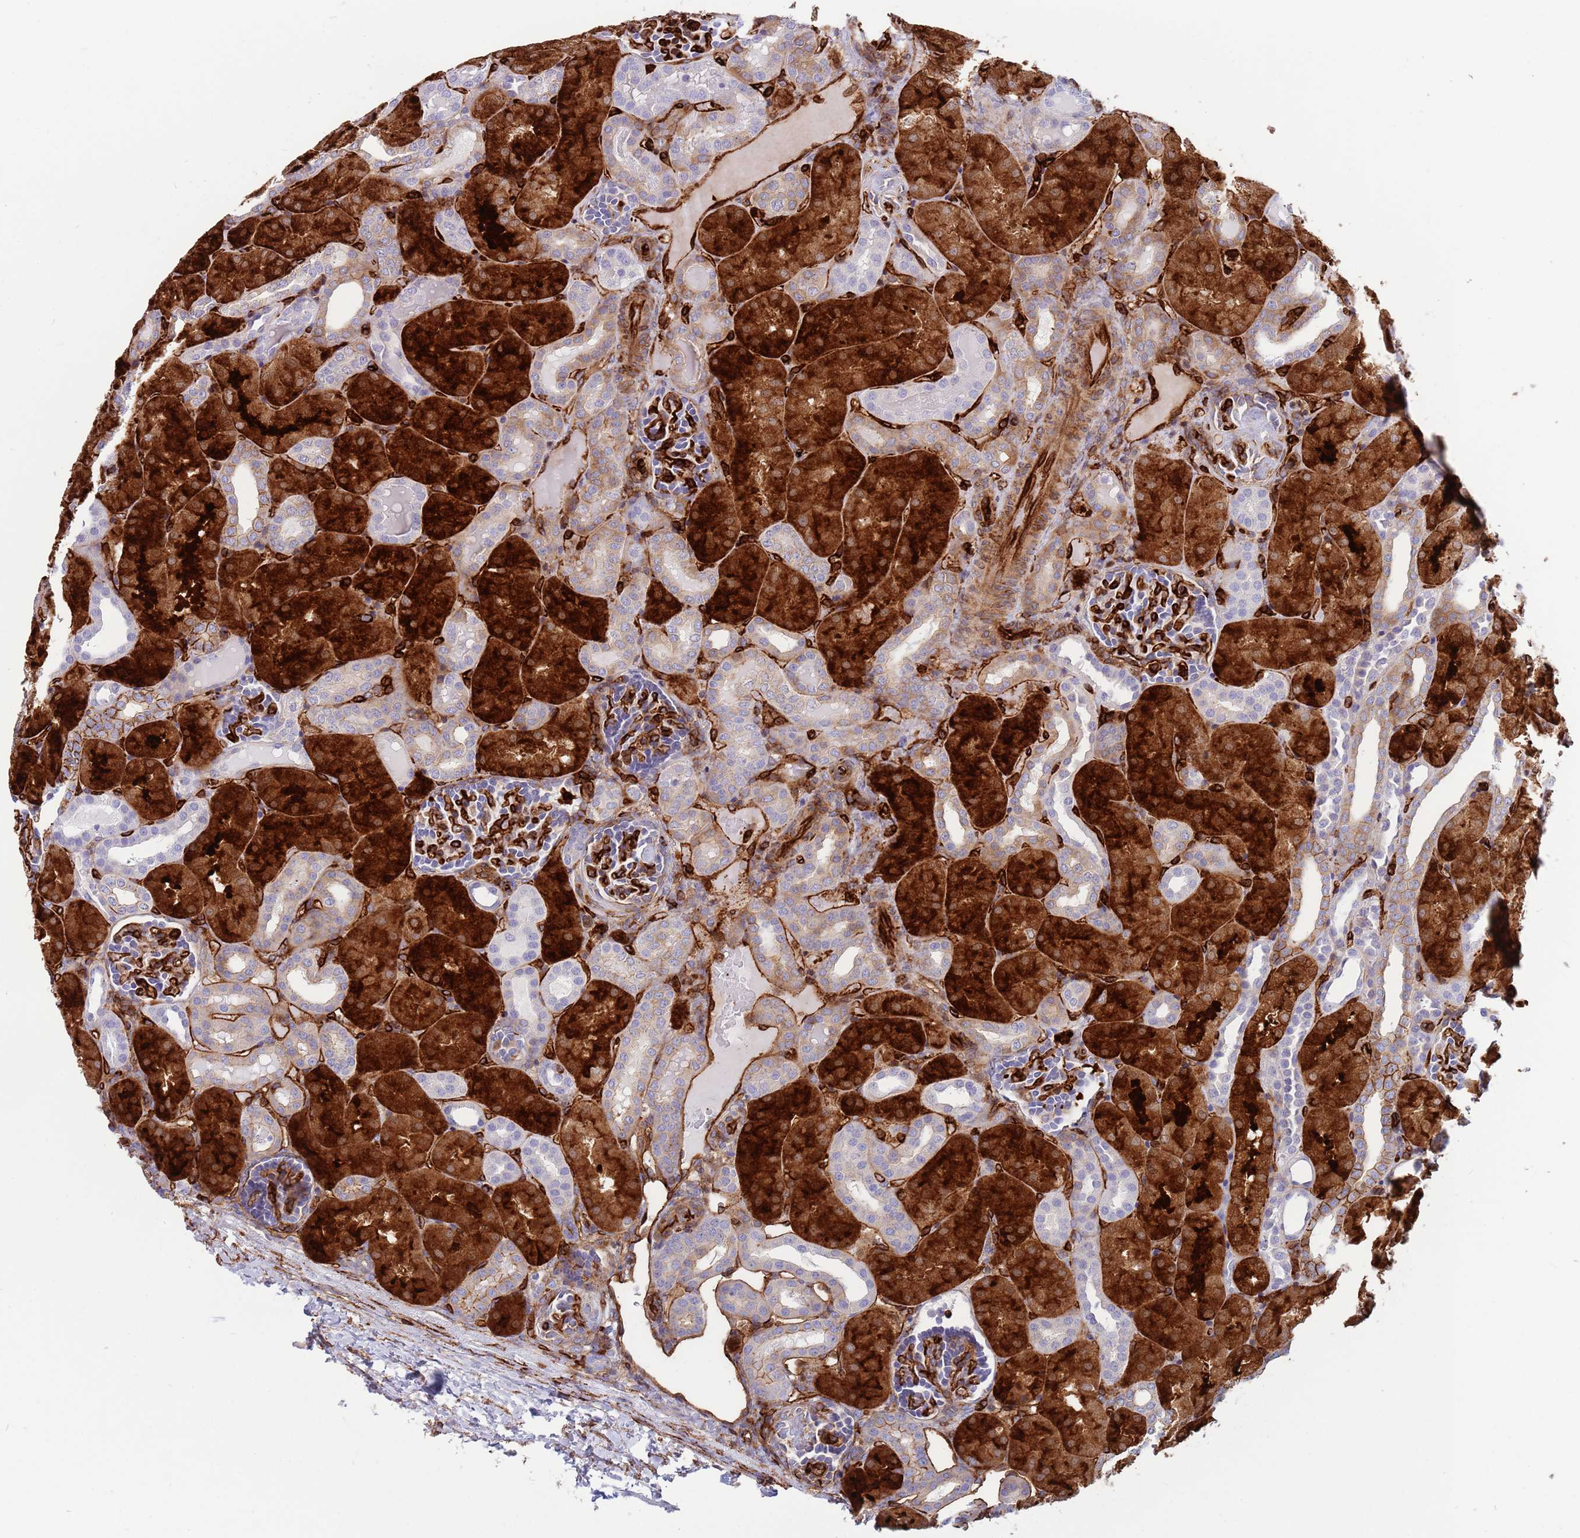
{"staining": {"intensity": "strong", "quantity": "25%-75%", "location": "cytoplasmic/membranous"}, "tissue": "kidney", "cell_type": "Cells in glomeruli", "image_type": "normal", "snomed": [{"axis": "morphology", "description": "Normal tissue, NOS"}, {"axis": "topography", "description": "Kidney"}], "caption": "Strong cytoplasmic/membranous staining for a protein is present in approximately 25%-75% of cells in glomeruli of benign kidney using immunohistochemistry.", "gene": "KBTBD6", "patient": {"sex": "male", "age": 1}}